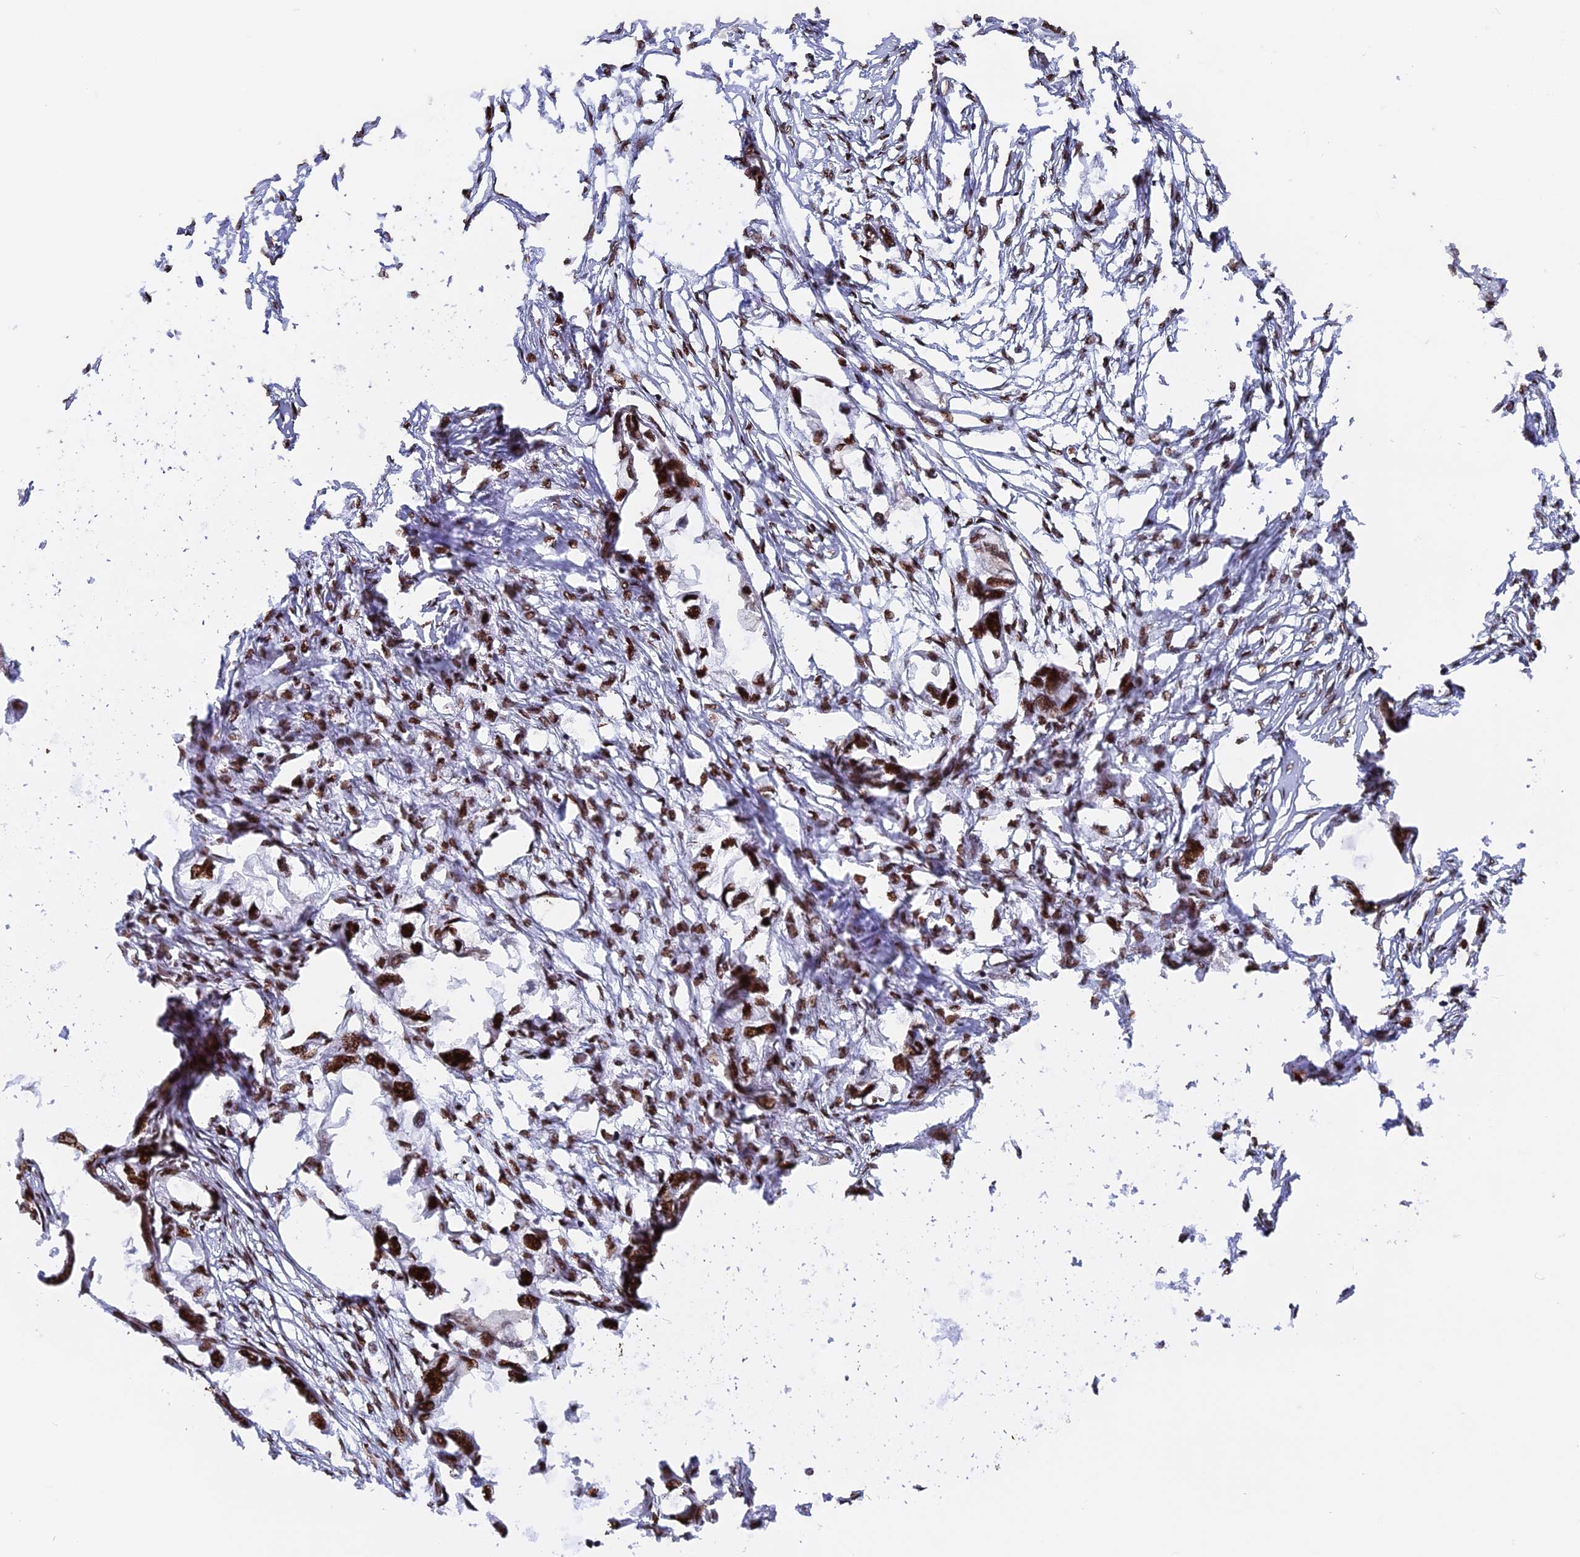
{"staining": {"intensity": "strong", "quantity": ">75%", "location": "nuclear"}, "tissue": "endometrial cancer", "cell_type": "Tumor cells", "image_type": "cancer", "snomed": [{"axis": "morphology", "description": "Adenocarcinoma, NOS"}, {"axis": "morphology", "description": "Adenocarcinoma, metastatic, NOS"}, {"axis": "topography", "description": "Adipose tissue"}, {"axis": "topography", "description": "Endometrium"}], "caption": "Immunohistochemical staining of human endometrial adenocarcinoma shows strong nuclear protein positivity in about >75% of tumor cells.", "gene": "RAMAC", "patient": {"sex": "female", "age": 67}}